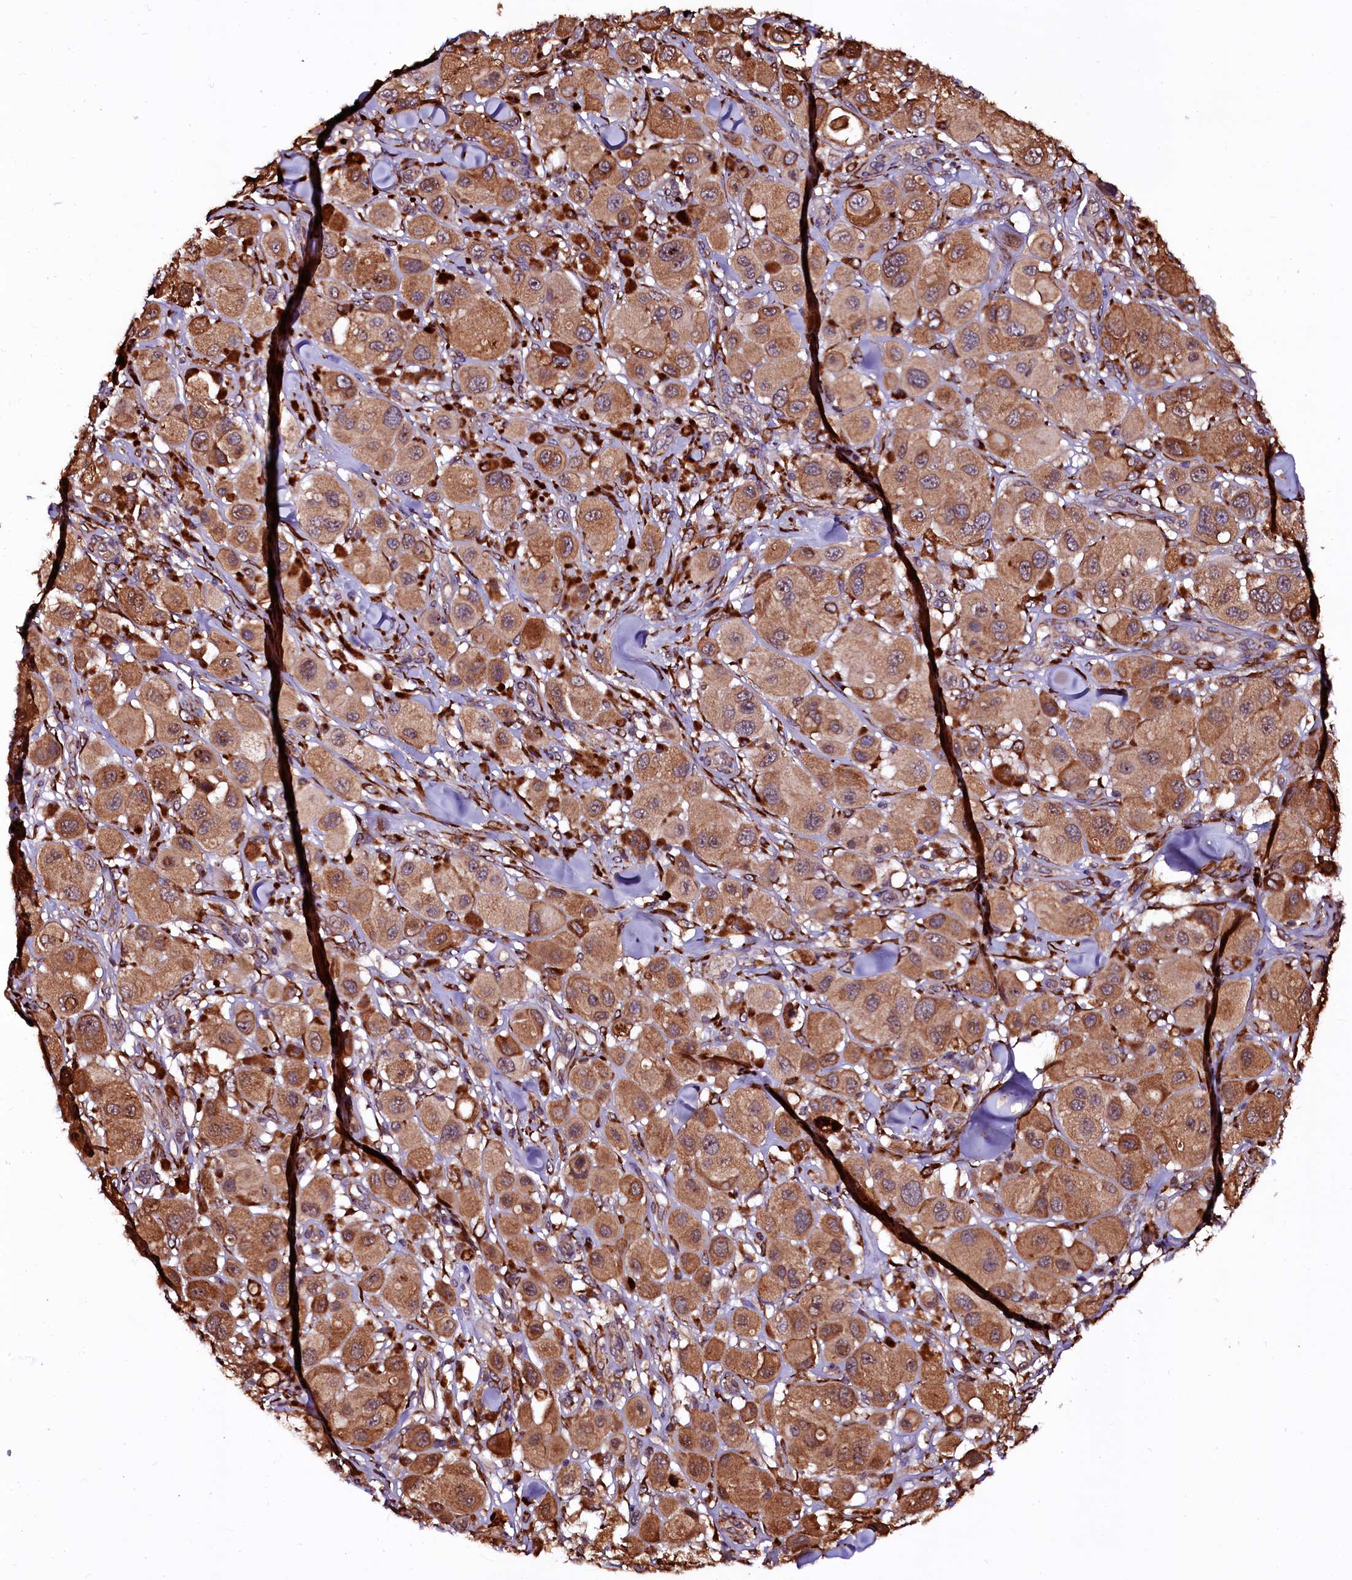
{"staining": {"intensity": "moderate", "quantity": ">75%", "location": "cytoplasmic/membranous"}, "tissue": "melanoma", "cell_type": "Tumor cells", "image_type": "cancer", "snomed": [{"axis": "morphology", "description": "Malignant melanoma, Metastatic site"}, {"axis": "topography", "description": "Skin"}], "caption": "This photomicrograph reveals immunohistochemistry (IHC) staining of human melanoma, with medium moderate cytoplasmic/membranous staining in approximately >75% of tumor cells.", "gene": "N4BP1", "patient": {"sex": "male", "age": 41}}